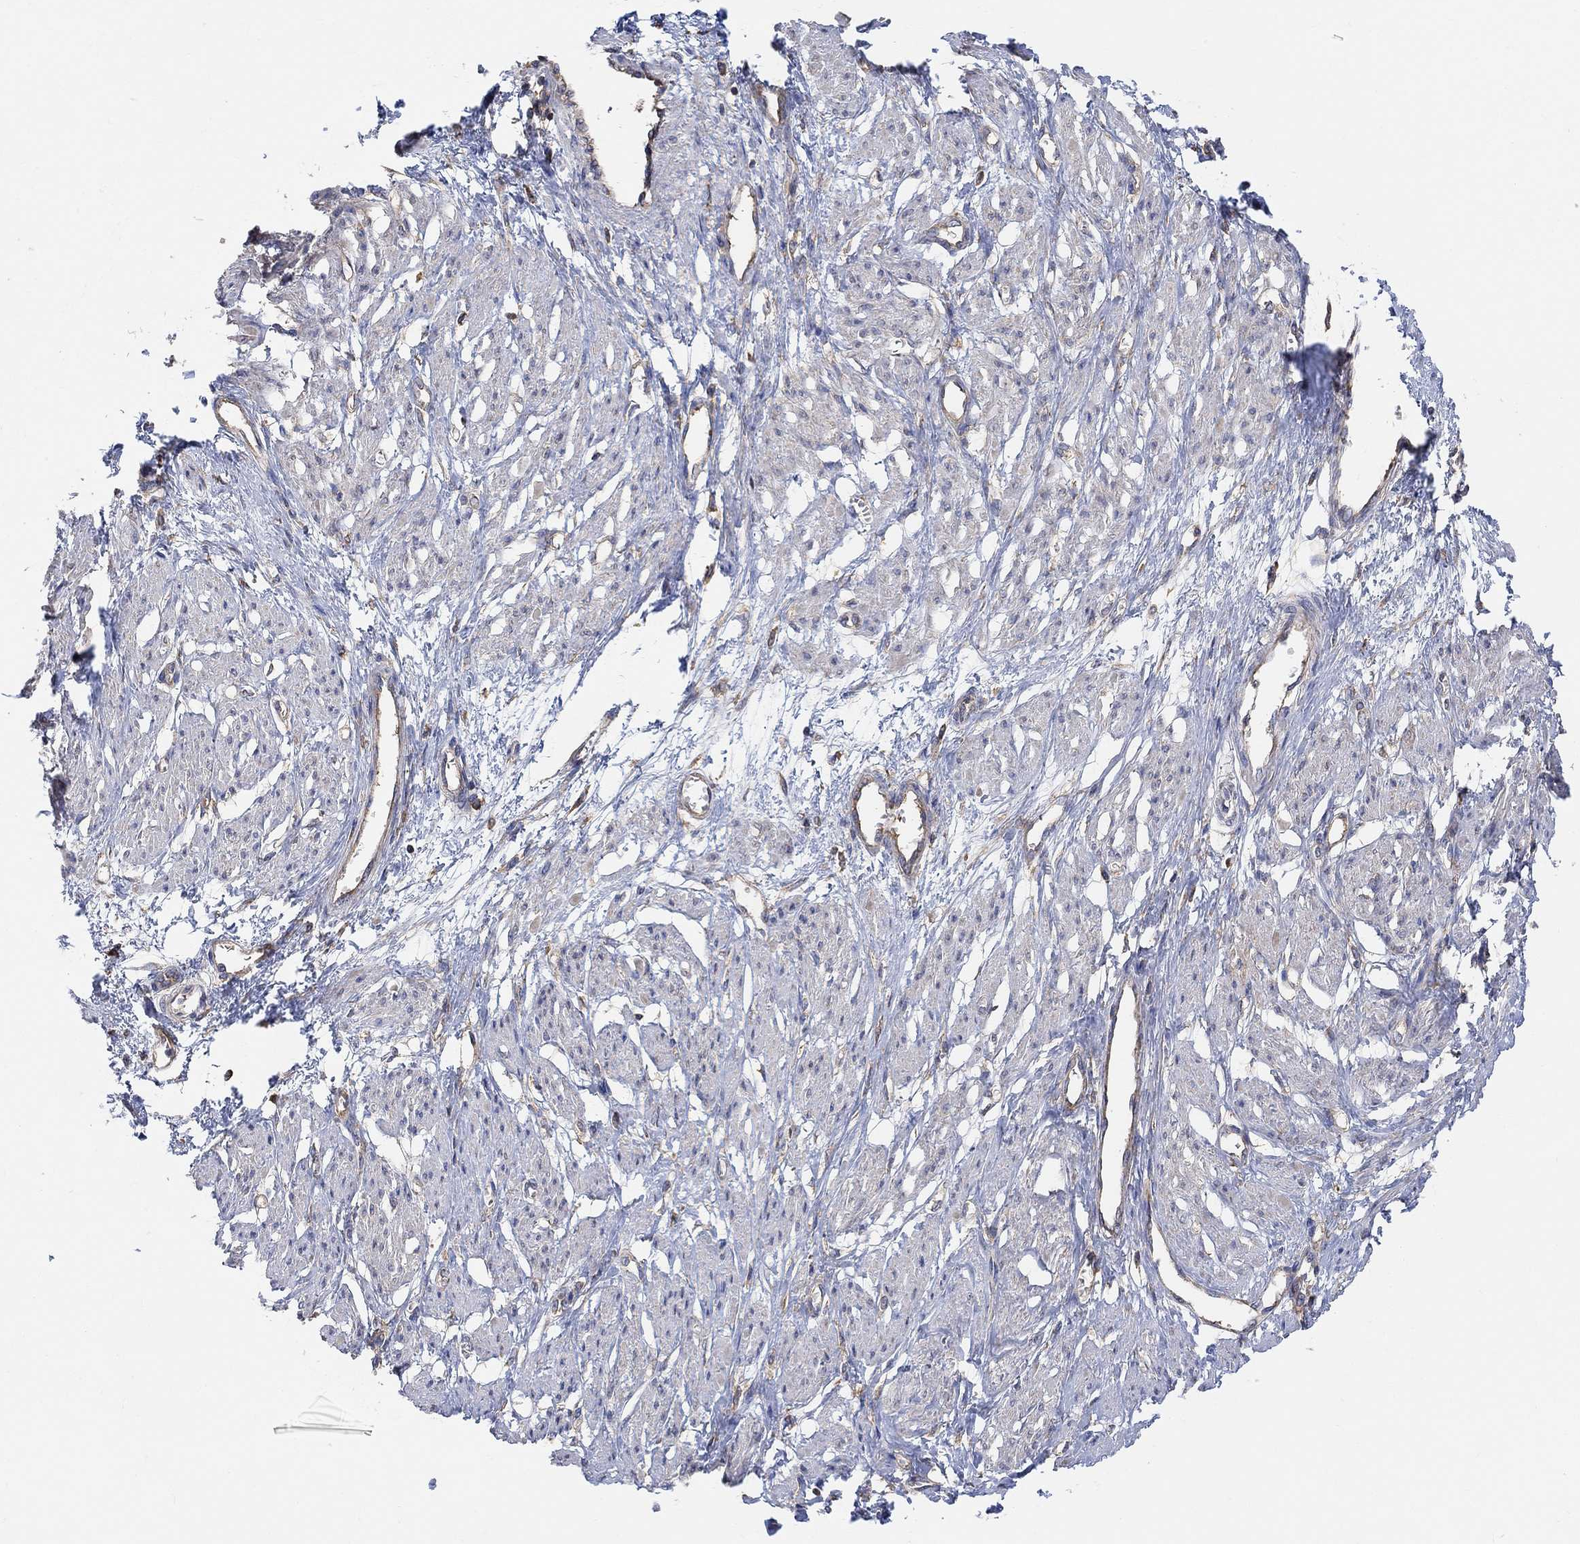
{"staining": {"intensity": "negative", "quantity": "none", "location": "none"}, "tissue": "smooth muscle", "cell_type": "Smooth muscle cells", "image_type": "normal", "snomed": [{"axis": "morphology", "description": "Normal tissue, NOS"}, {"axis": "topography", "description": "Smooth muscle"}, {"axis": "topography", "description": "Uterus"}], "caption": "The micrograph shows no staining of smooth muscle cells in normal smooth muscle. (DAB immunohistochemistry, high magnification).", "gene": "BLOC1S3", "patient": {"sex": "female", "age": 39}}